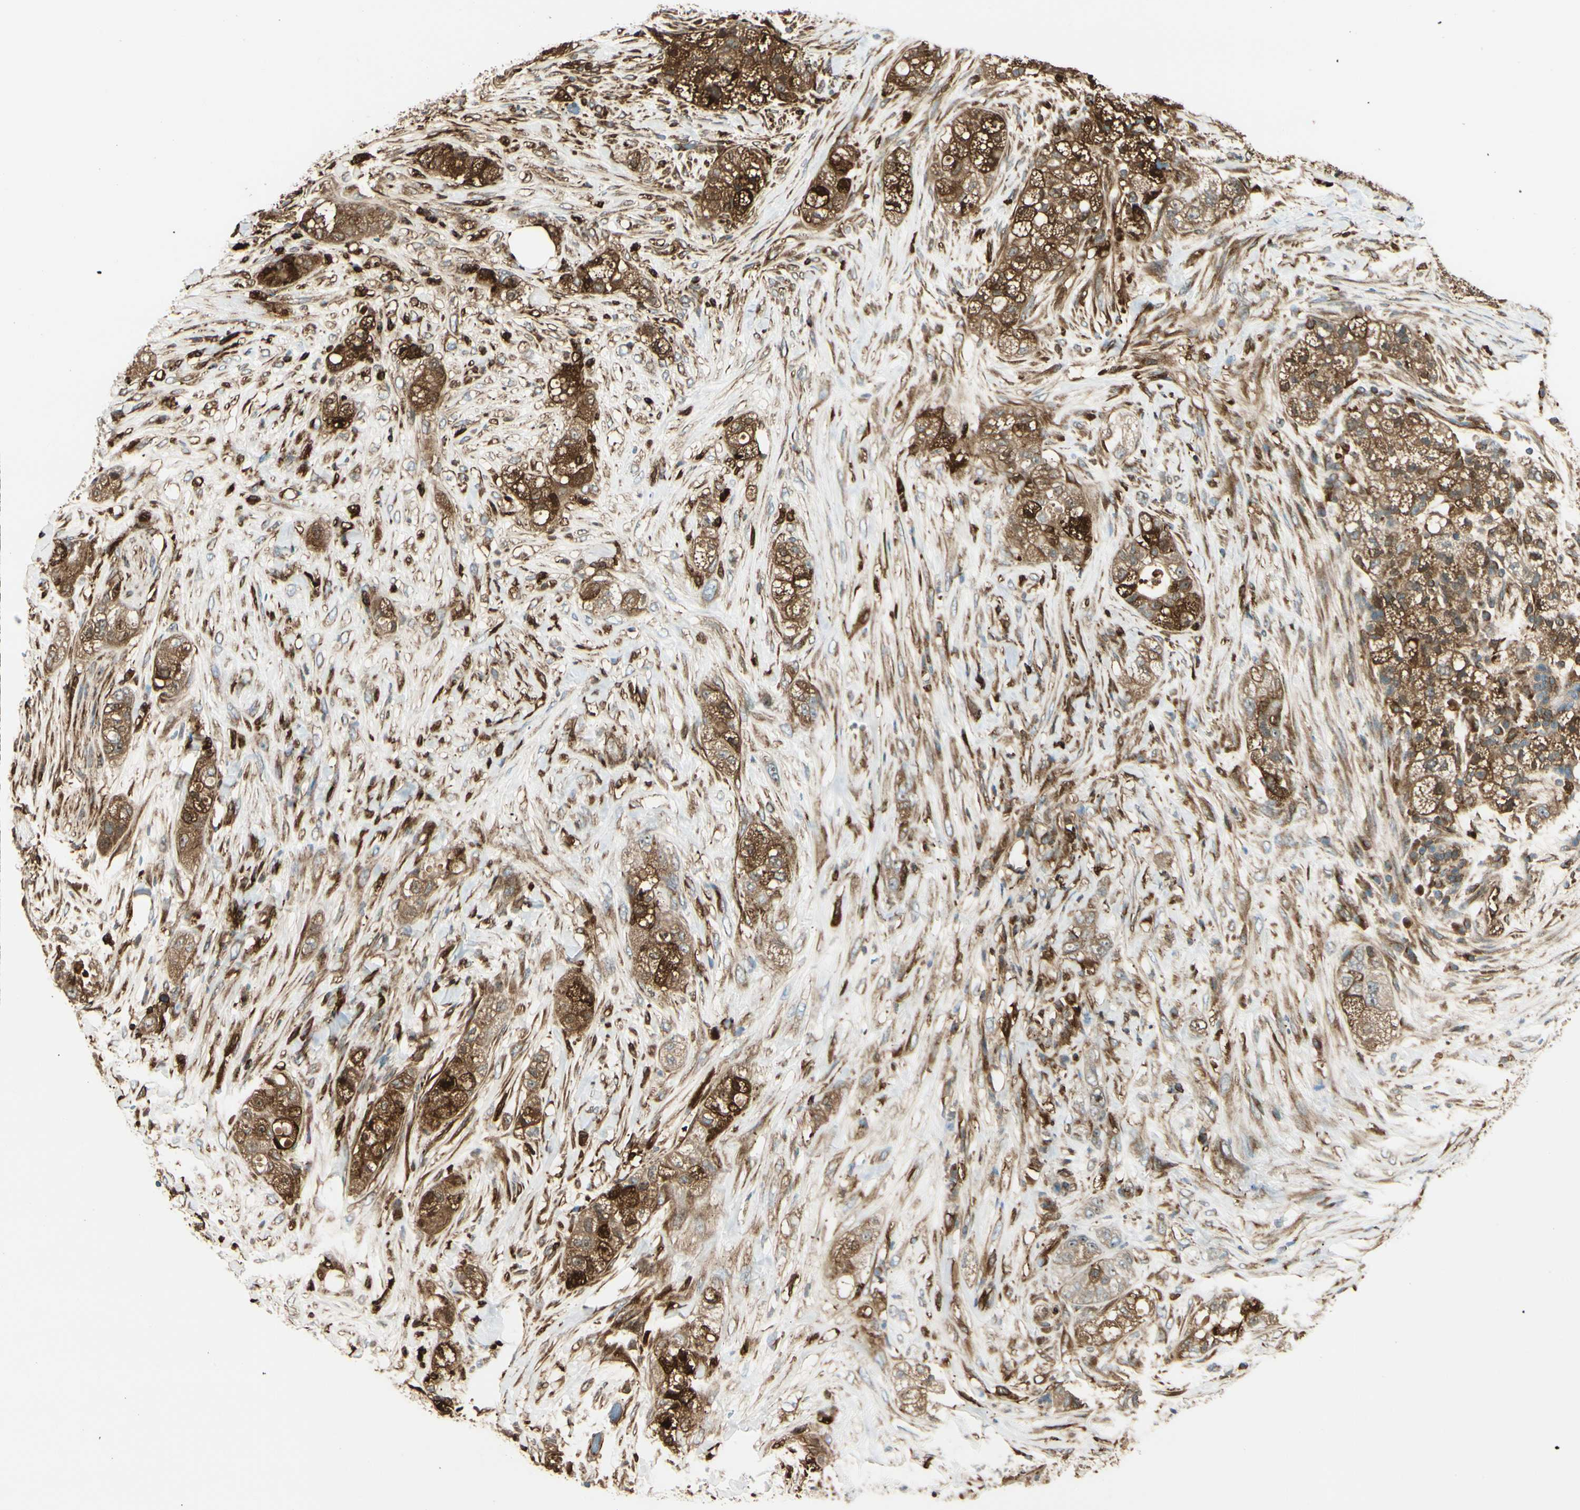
{"staining": {"intensity": "strong", "quantity": ">75%", "location": "cytoplasmic/membranous,nuclear"}, "tissue": "pancreatic cancer", "cell_type": "Tumor cells", "image_type": "cancer", "snomed": [{"axis": "morphology", "description": "Adenocarcinoma, NOS"}, {"axis": "topography", "description": "Pancreas"}], "caption": "DAB (3,3'-diaminobenzidine) immunohistochemical staining of human pancreatic cancer (adenocarcinoma) demonstrates strong cytoplasmic/membranous and nuclear protein positivity in about >75% of tumor cells.", "gene": "FTH1", "patient": {"sex": "female", "age": 78}}